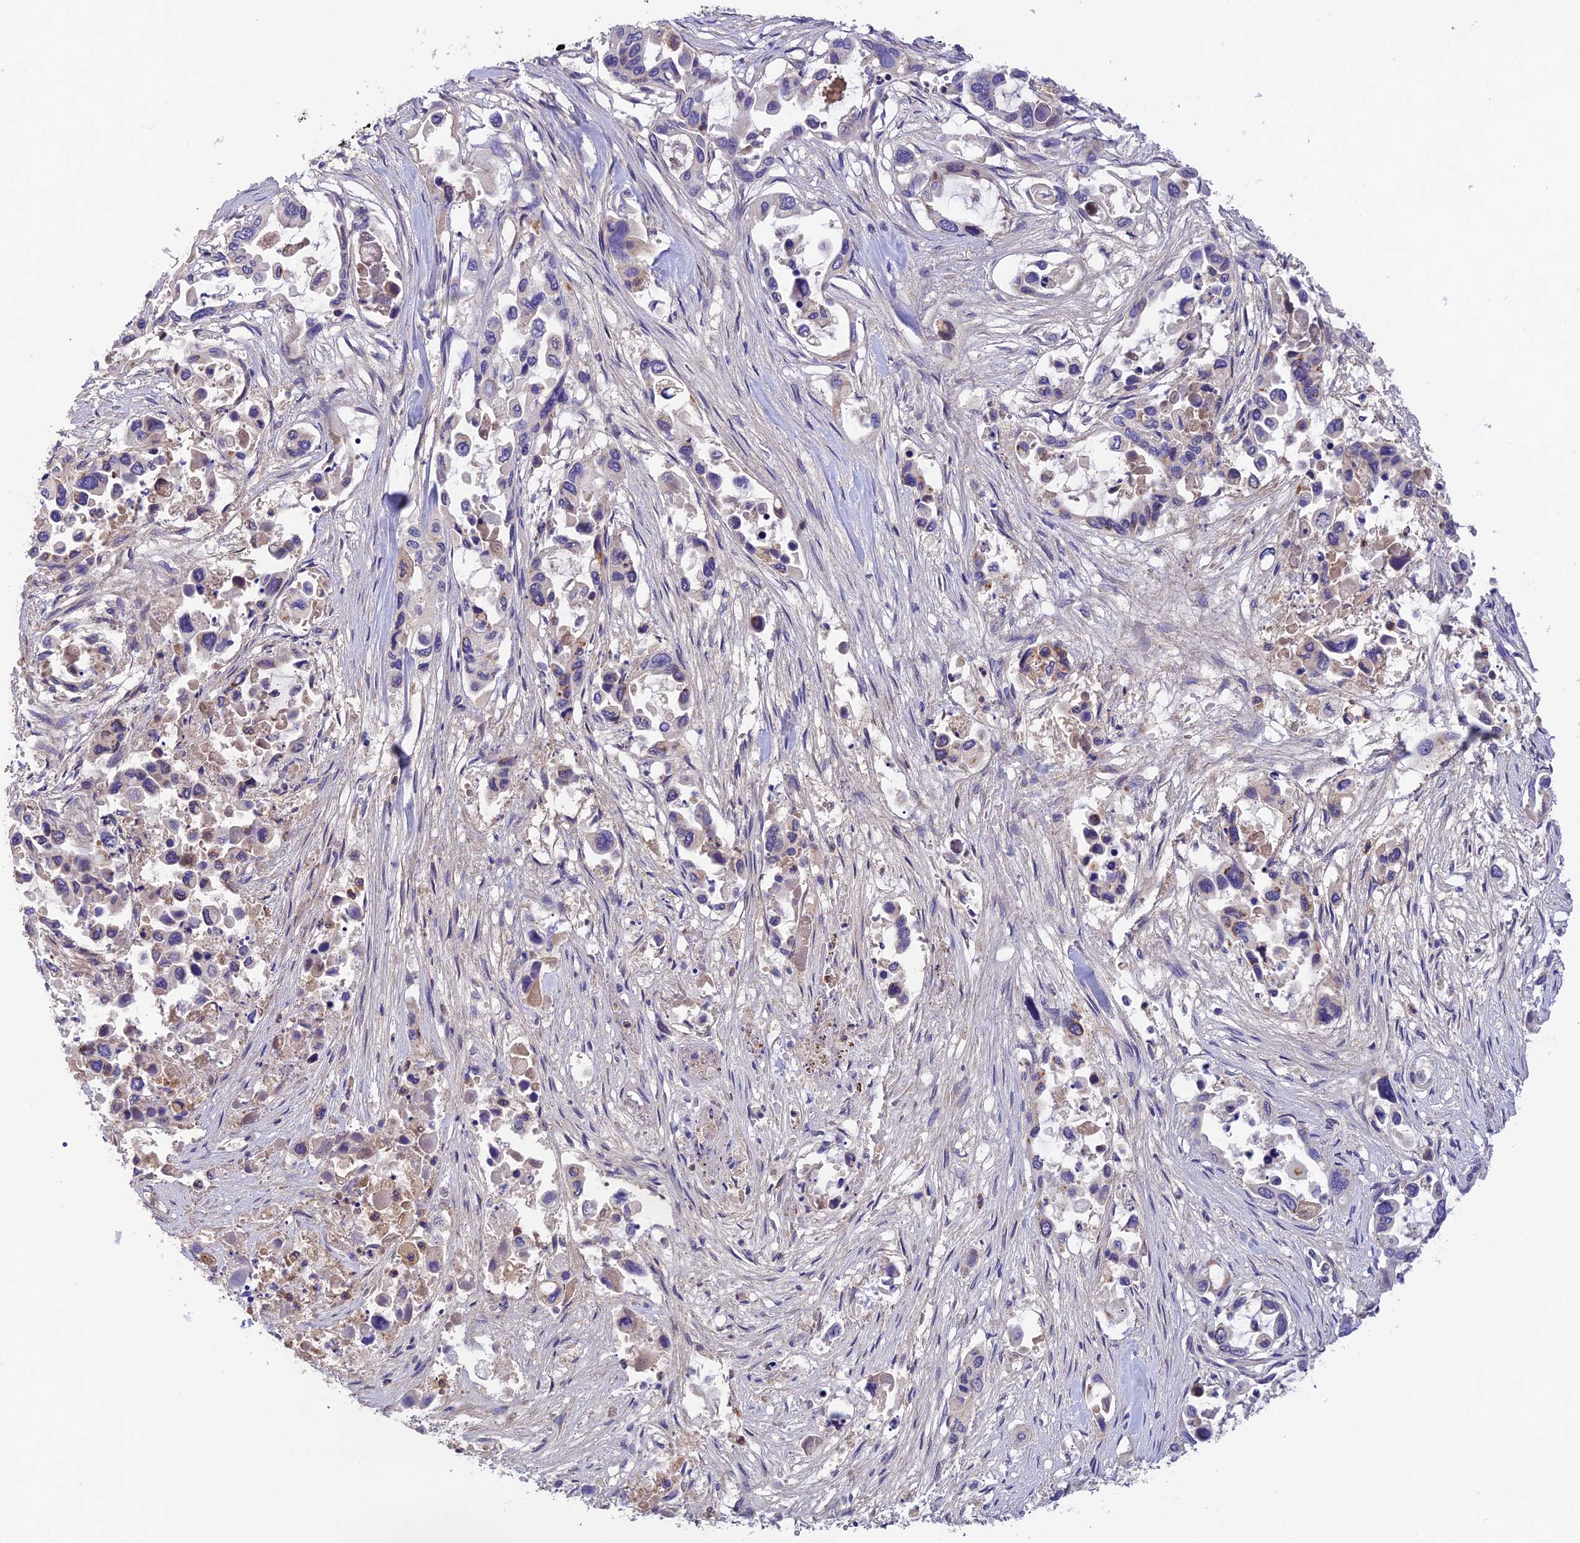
{"staining": {"intensity": "negative", "quantity": "none", "location": "none"}, "tissue": "pancreatic cancer", "cell_type": "Tumor cells", "image_type": "cancer", "snomed": [{"axis": "morphology", "description": "Adenocarcinoma, NOS"}, {"axis": "topography", "description": "Pancreas"}], "caption": "Adenocarcinoma (pancreatic) stained for a protein using immunohistochemistry (IHC) reveals no staining tumor cells.", "gene": "ZNF436", "patient": {"sex": "male", "age": 92}}